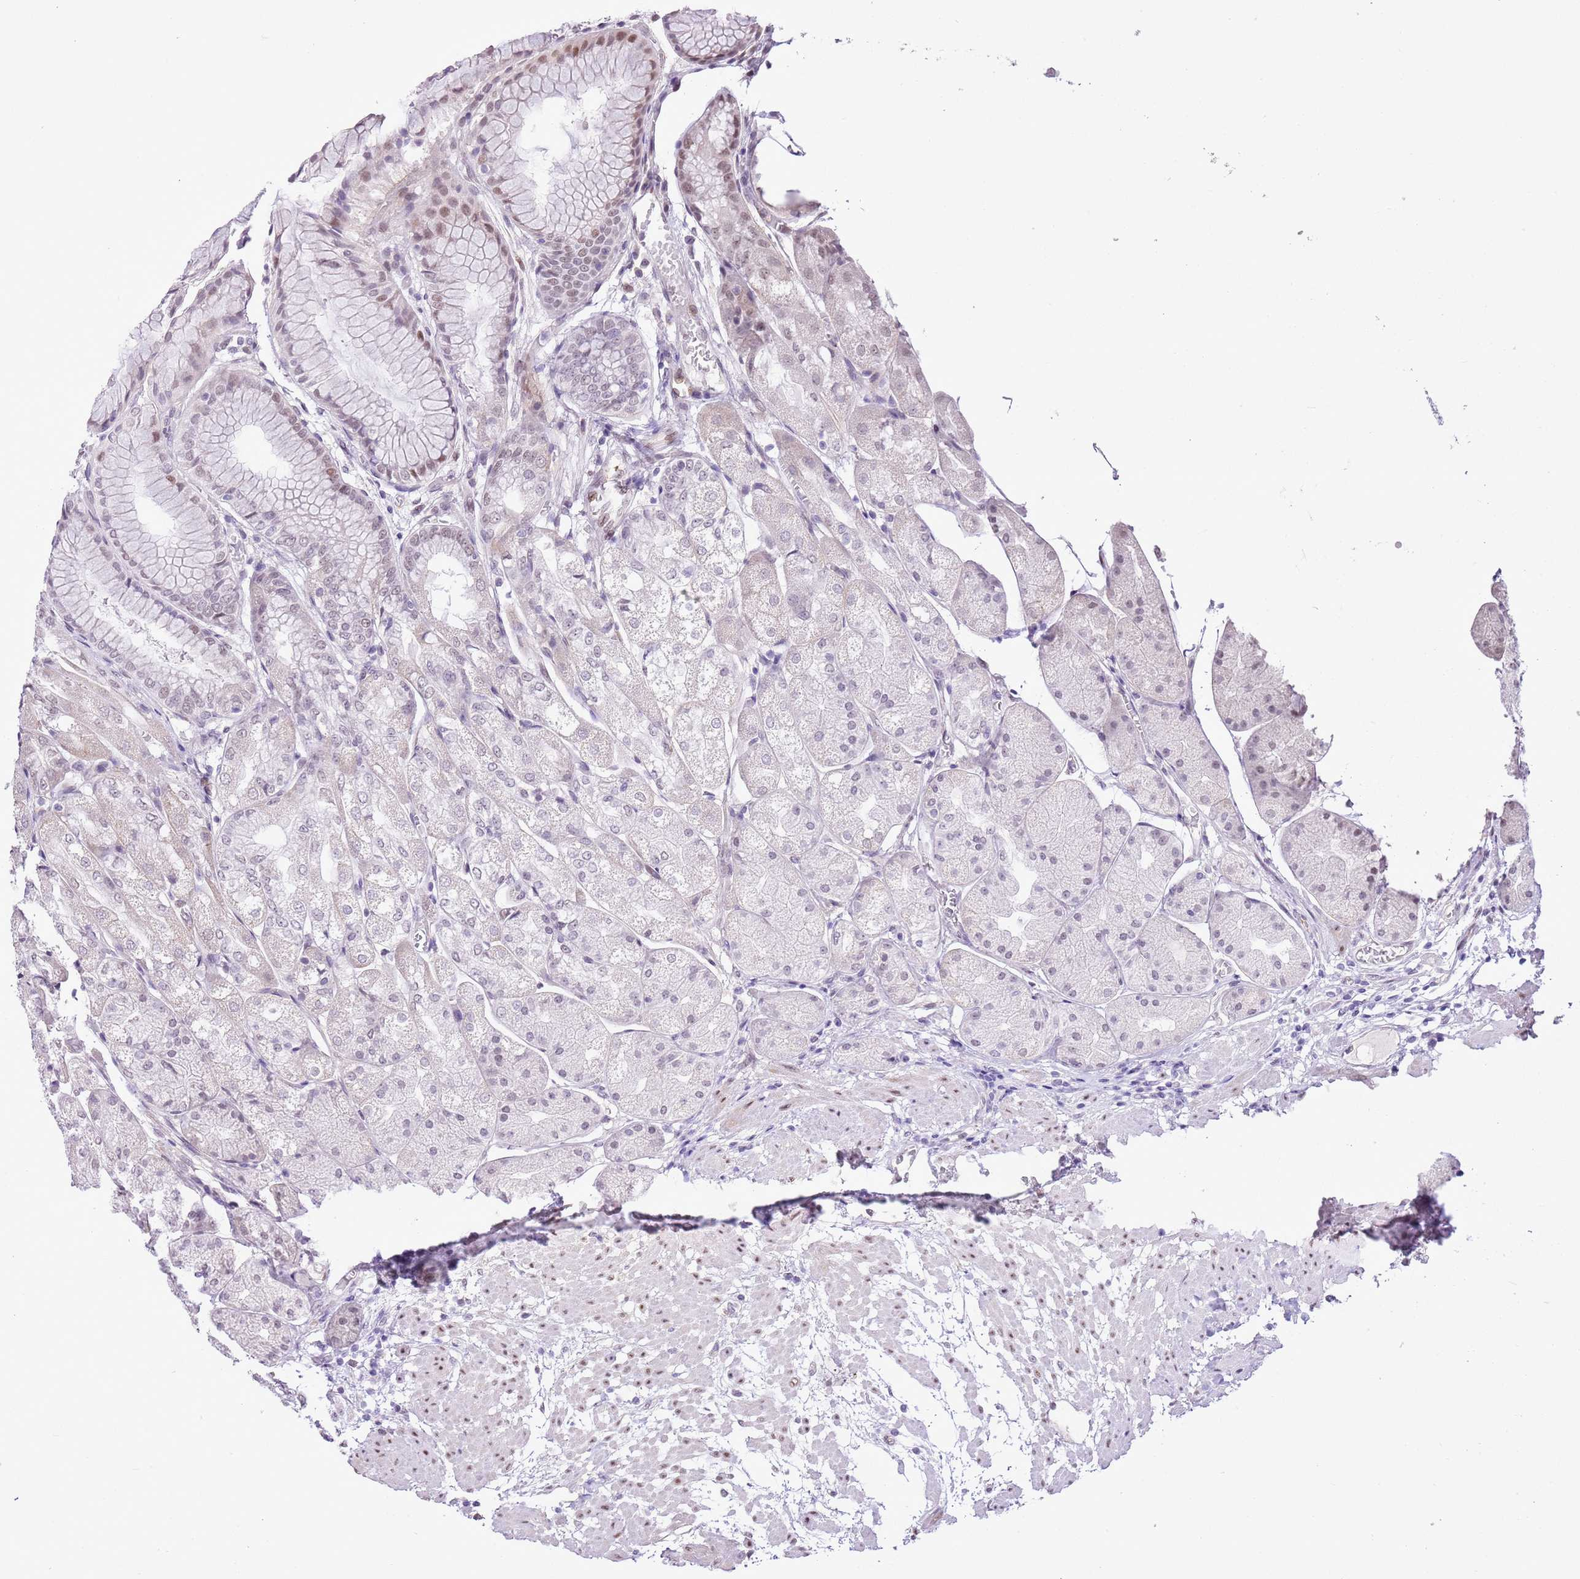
{"staining": {"intensity": "negative", "quantity": "none", "location": "none"}, "tissue": "stomach", "cell_type": "Glandular cells", "image_type": "normal", "snomed": [{"axis": "morphology", "description": "Normal tissue, NOS"}, {"axis": "topography", "description": "Stomach, upper"}], "caption": "Immunohistochemical staining of benign stomach displays no significant staining in glandular cells.", "gene": "NACC2", "patient": {"sex": "male", "age": 72}}